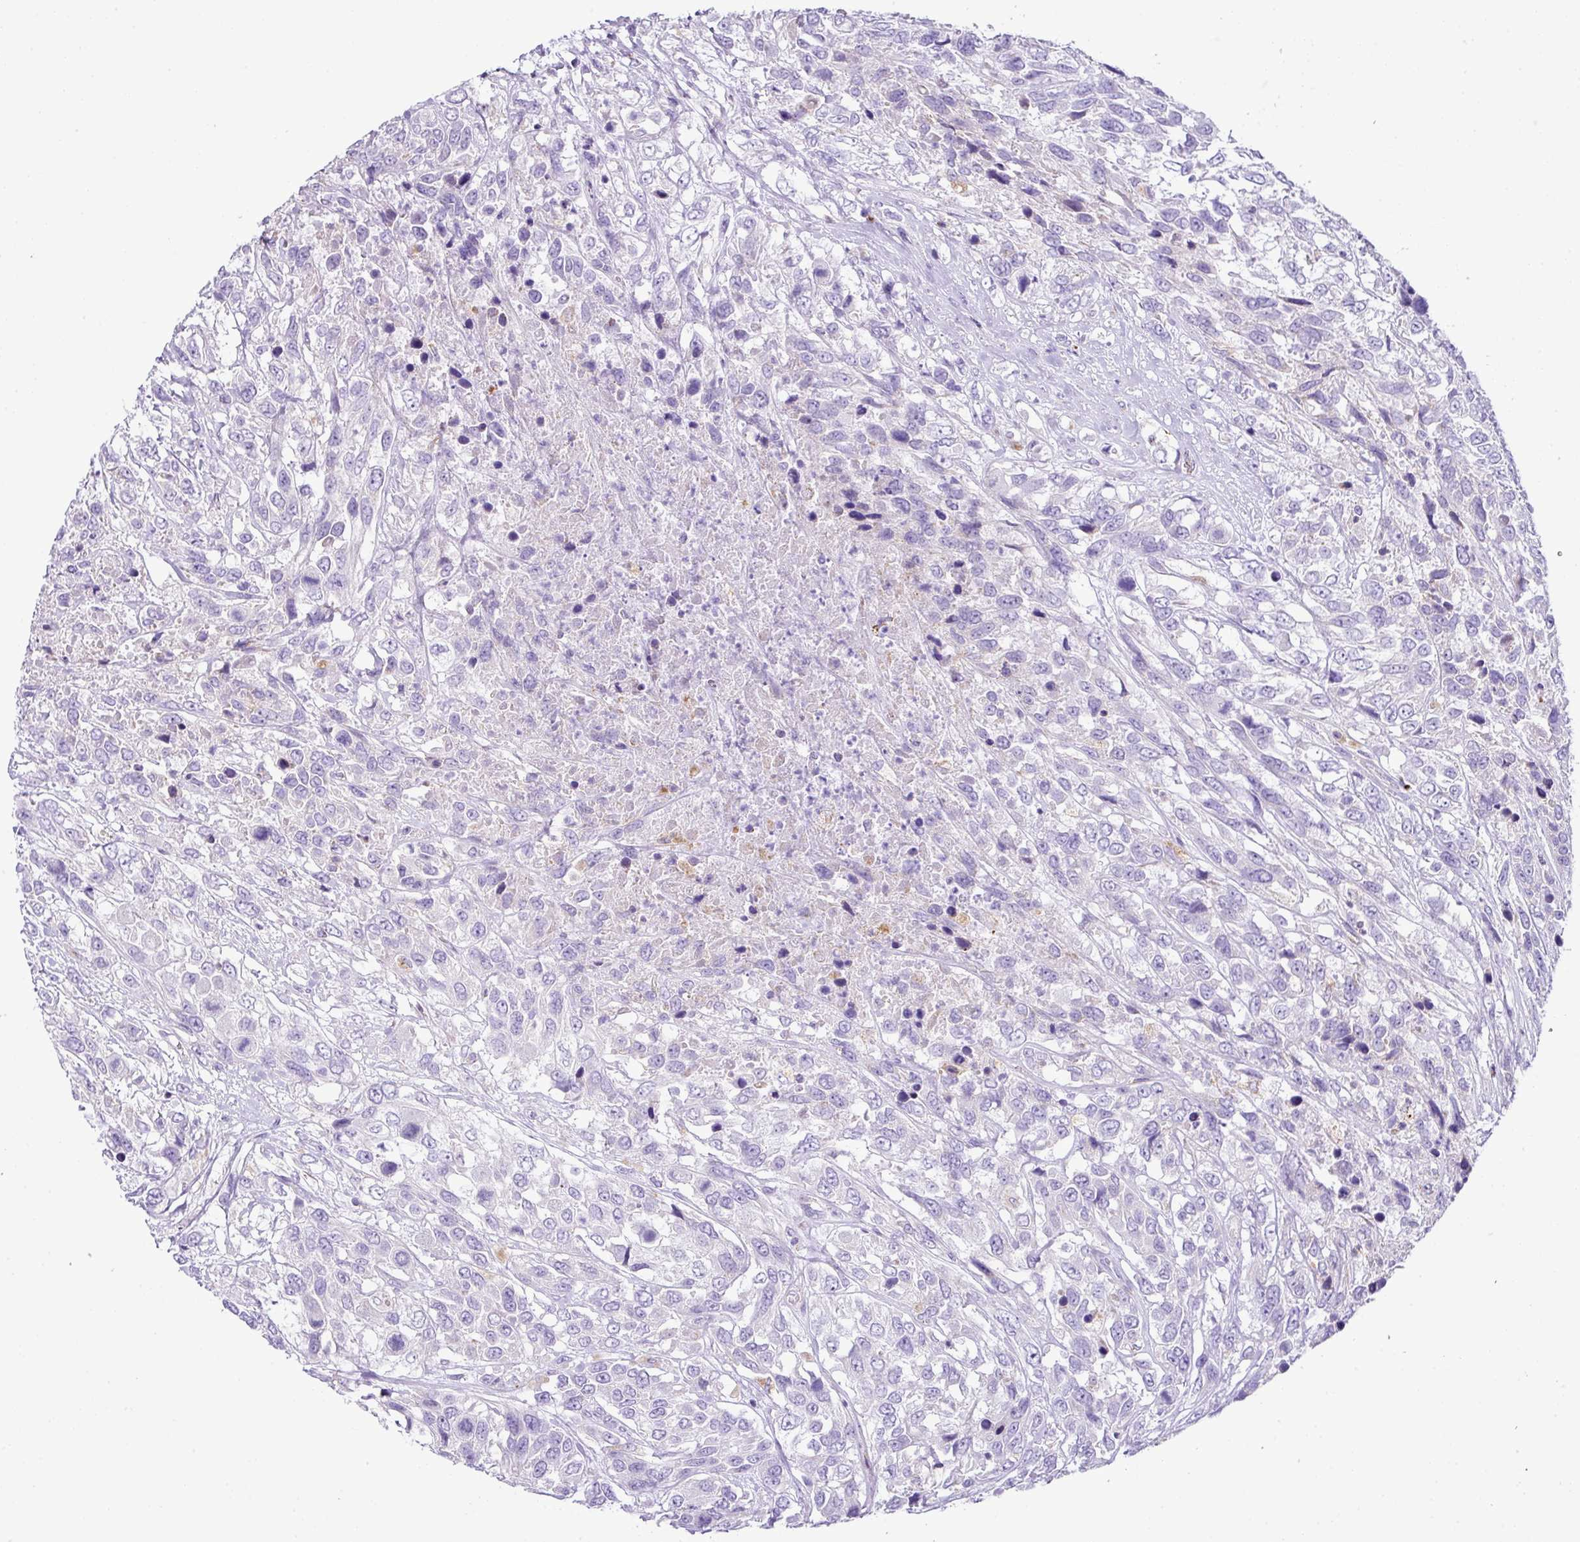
{"staining": {"intensity": "negative", "quantity": "none", "location": "none"}, "tissue": "urothelial cancer", "cell_type": "Tumor cells", "image_type": "cancer", "snomed": [{"axis": "morphology", "description": "Urothelial carcinoma, High grade"}, {"axis": "topography", "description": "Urinary bladder"}], "caption": "An immunohistochemistry photomicrograph of urothelial cancer is shown. There is no staining in tumor cells of urothelial cancer.", "gene": "PGAP4", "patient": {"sex": "female", "age": 70}}